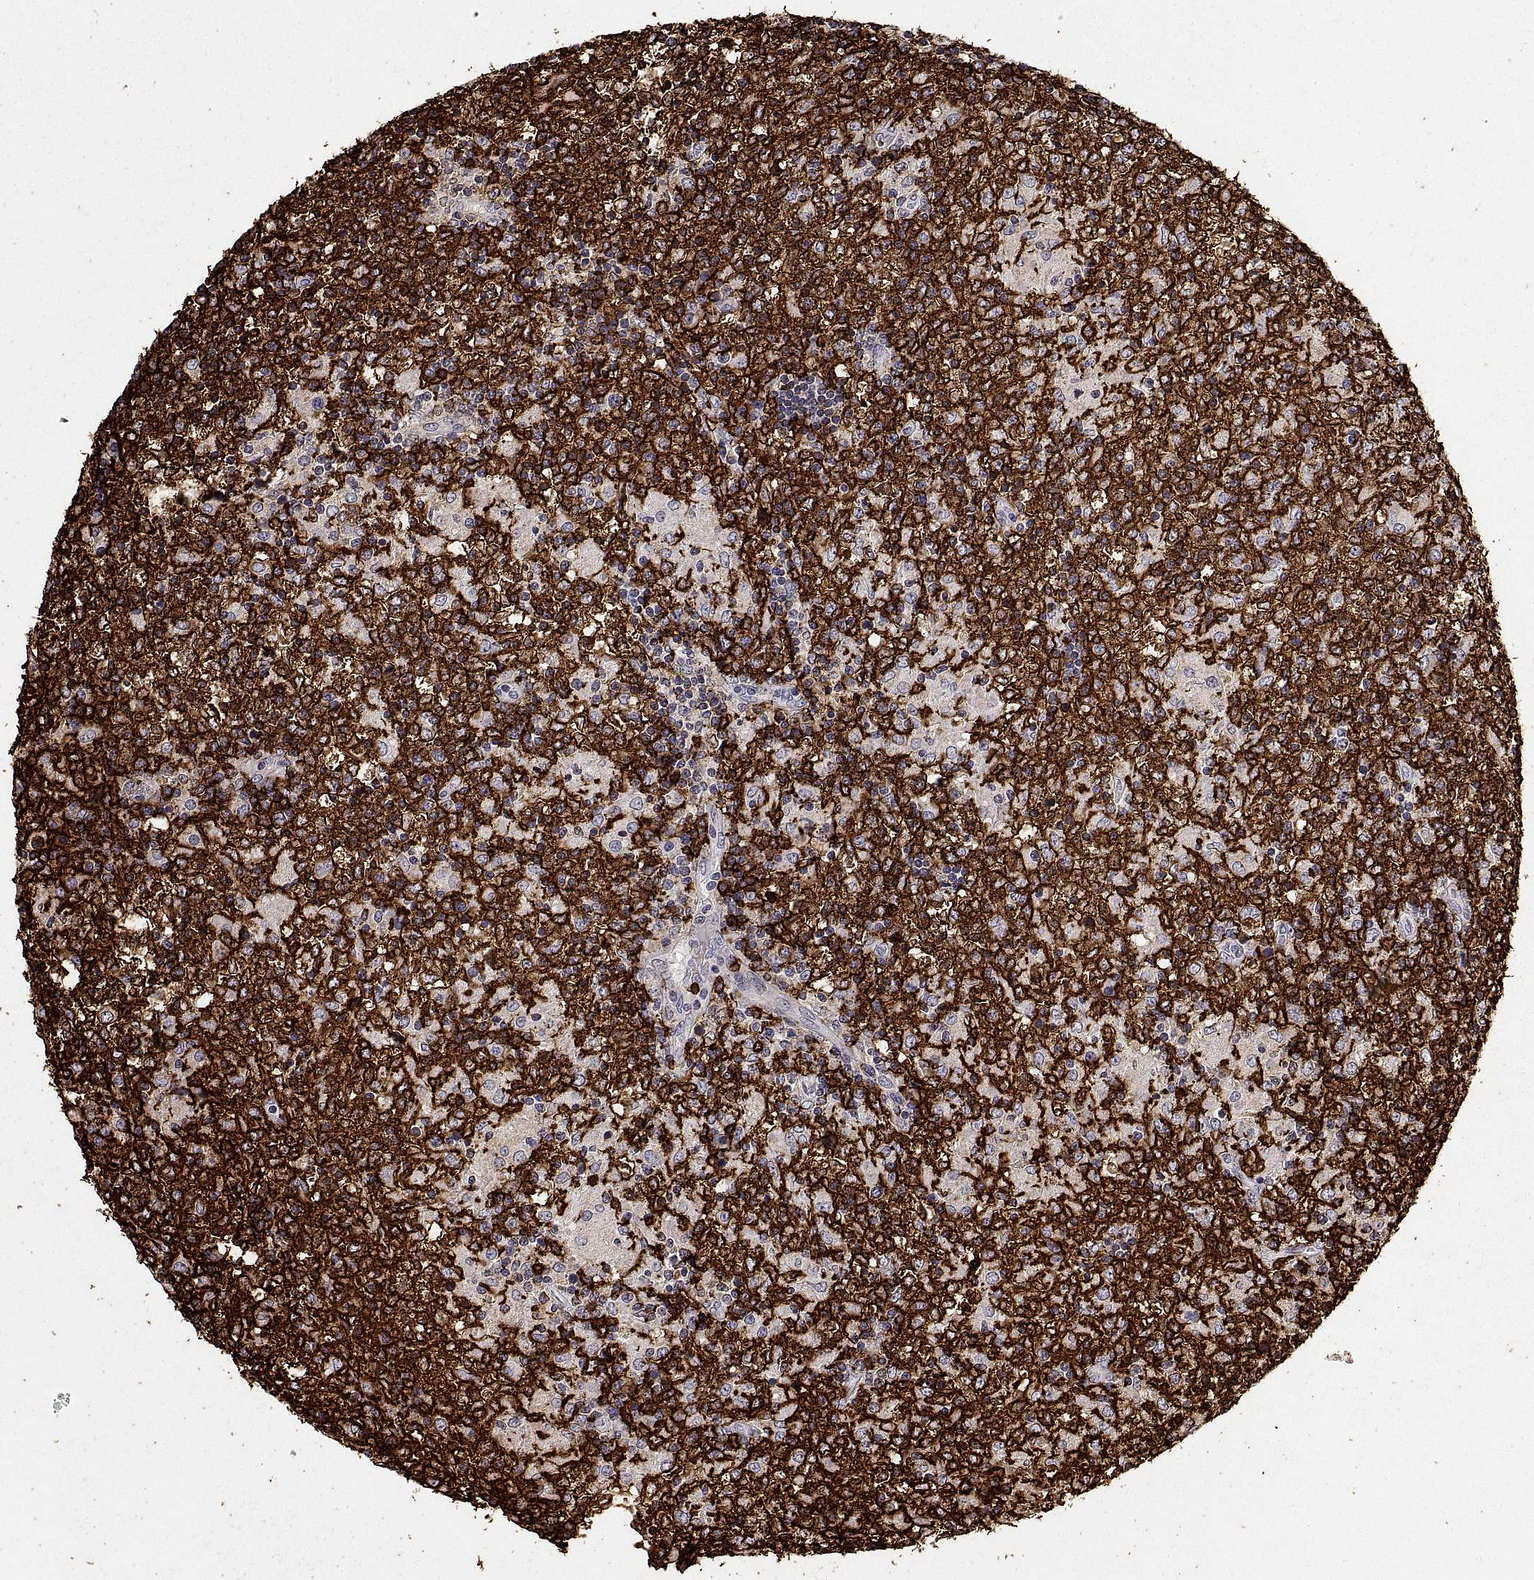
{"staining": {"intensity": "negative", "quantity": "none", "location": "none"}, "tissue": "lymphoma", "cell_type": "Tumor cells", "image_type": "cancer", "snomed": [{"axis": "morphology", "description": "Malignant lymphoma, non-Hodgkin's type, High grade"}, {"axis": "topography", "description": "Lymph node"}], "caption": "Malignant lymphoma, non-Hodgkin's type (high-grade) was stained to show a protein in brown. There is no significant expression in tumor cells.", "gene": "MS4A1", "patient": {"sex": "female", "age": 84}}